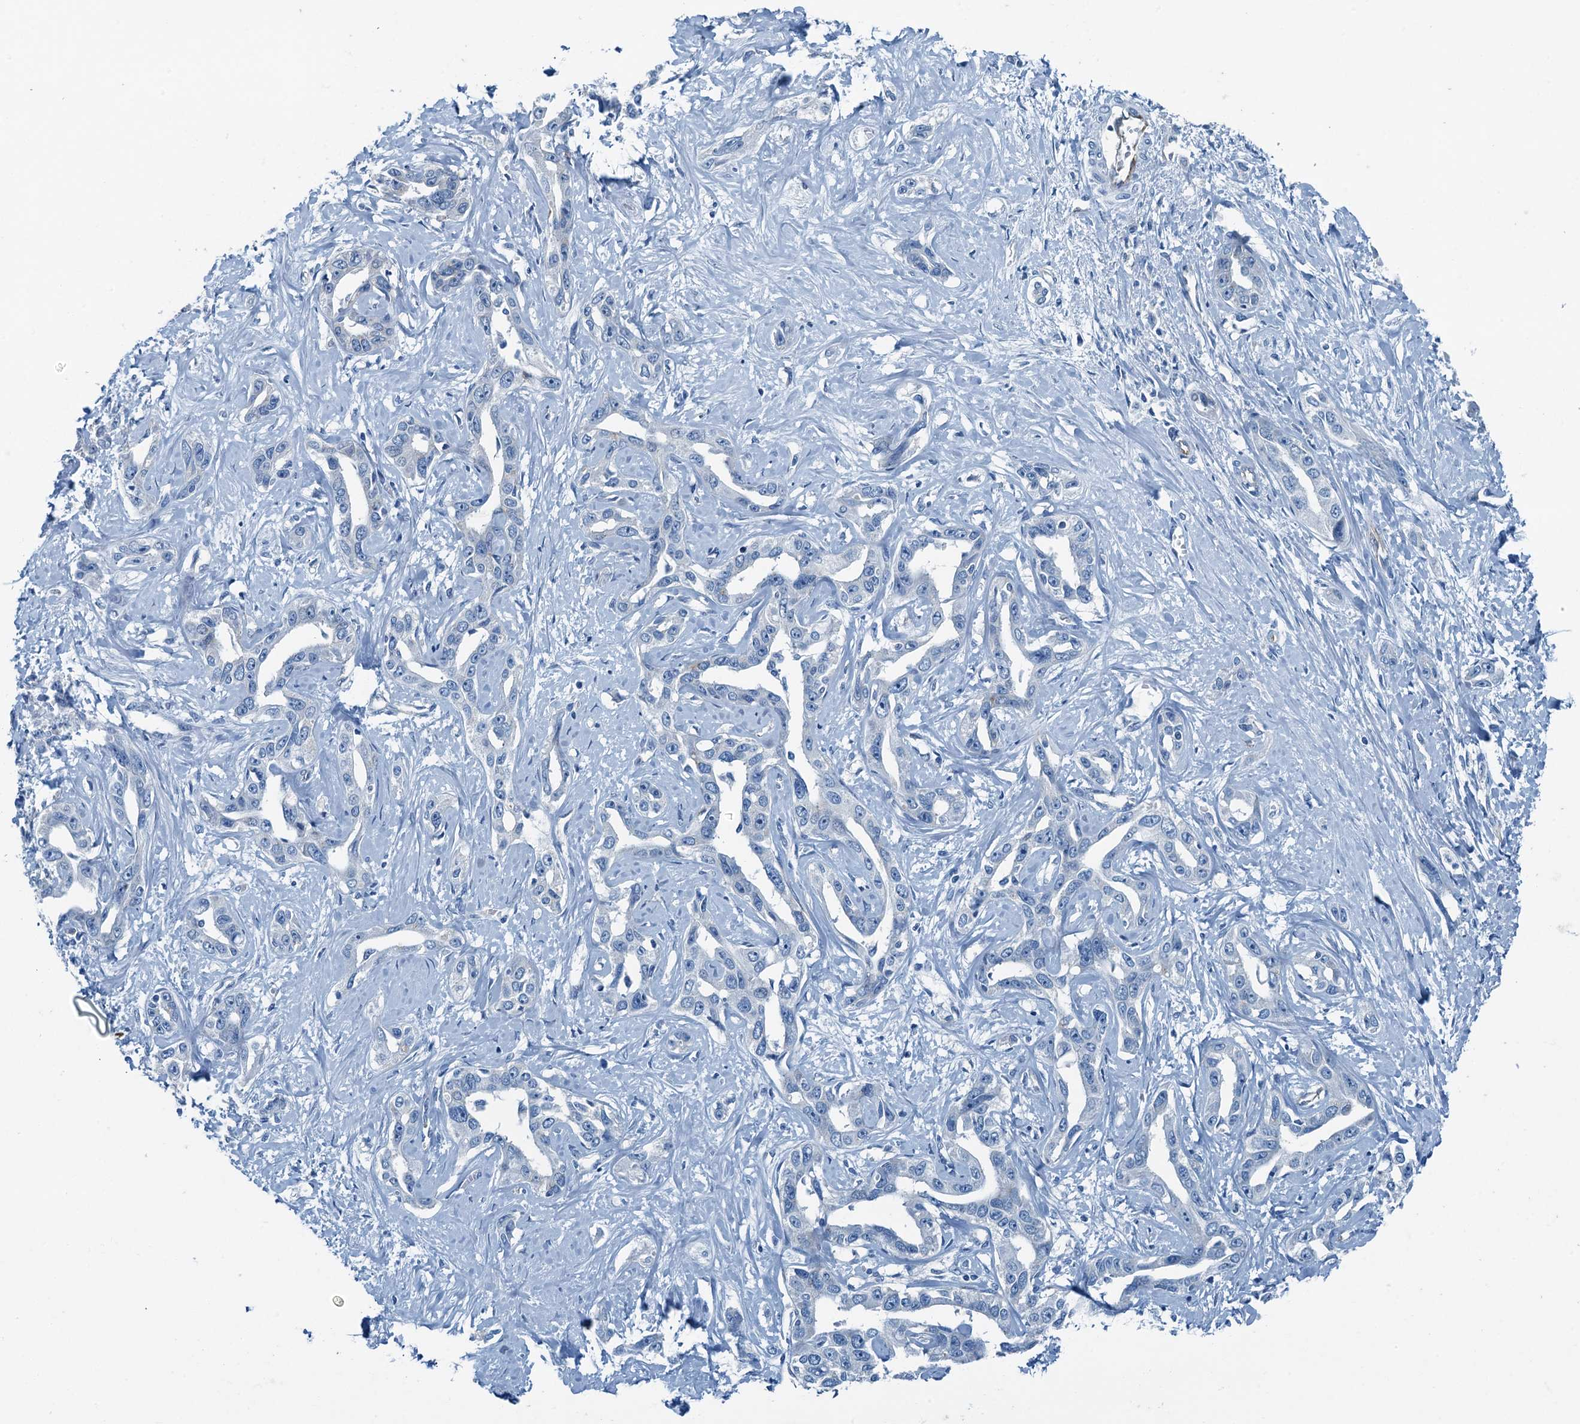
{"staining": {"intensity": "negative", "quantity": "none", "location": "none"}, "tissue": "liver cancer", "cell_type": "Tumor cells", "image_type": "cancer", "snomed": [{"axis": "morphology", "description": "Cholangiocarcinoma"}, {"axis": "topography", "description": "Liver"}], "caption": "IHC of liver cholangiocarcinoma displays no positivity in tumor cells. (DAB IHC, high magnification).", "gene": "GFOD2", "patient": {"sex": "male", "age": 59}}